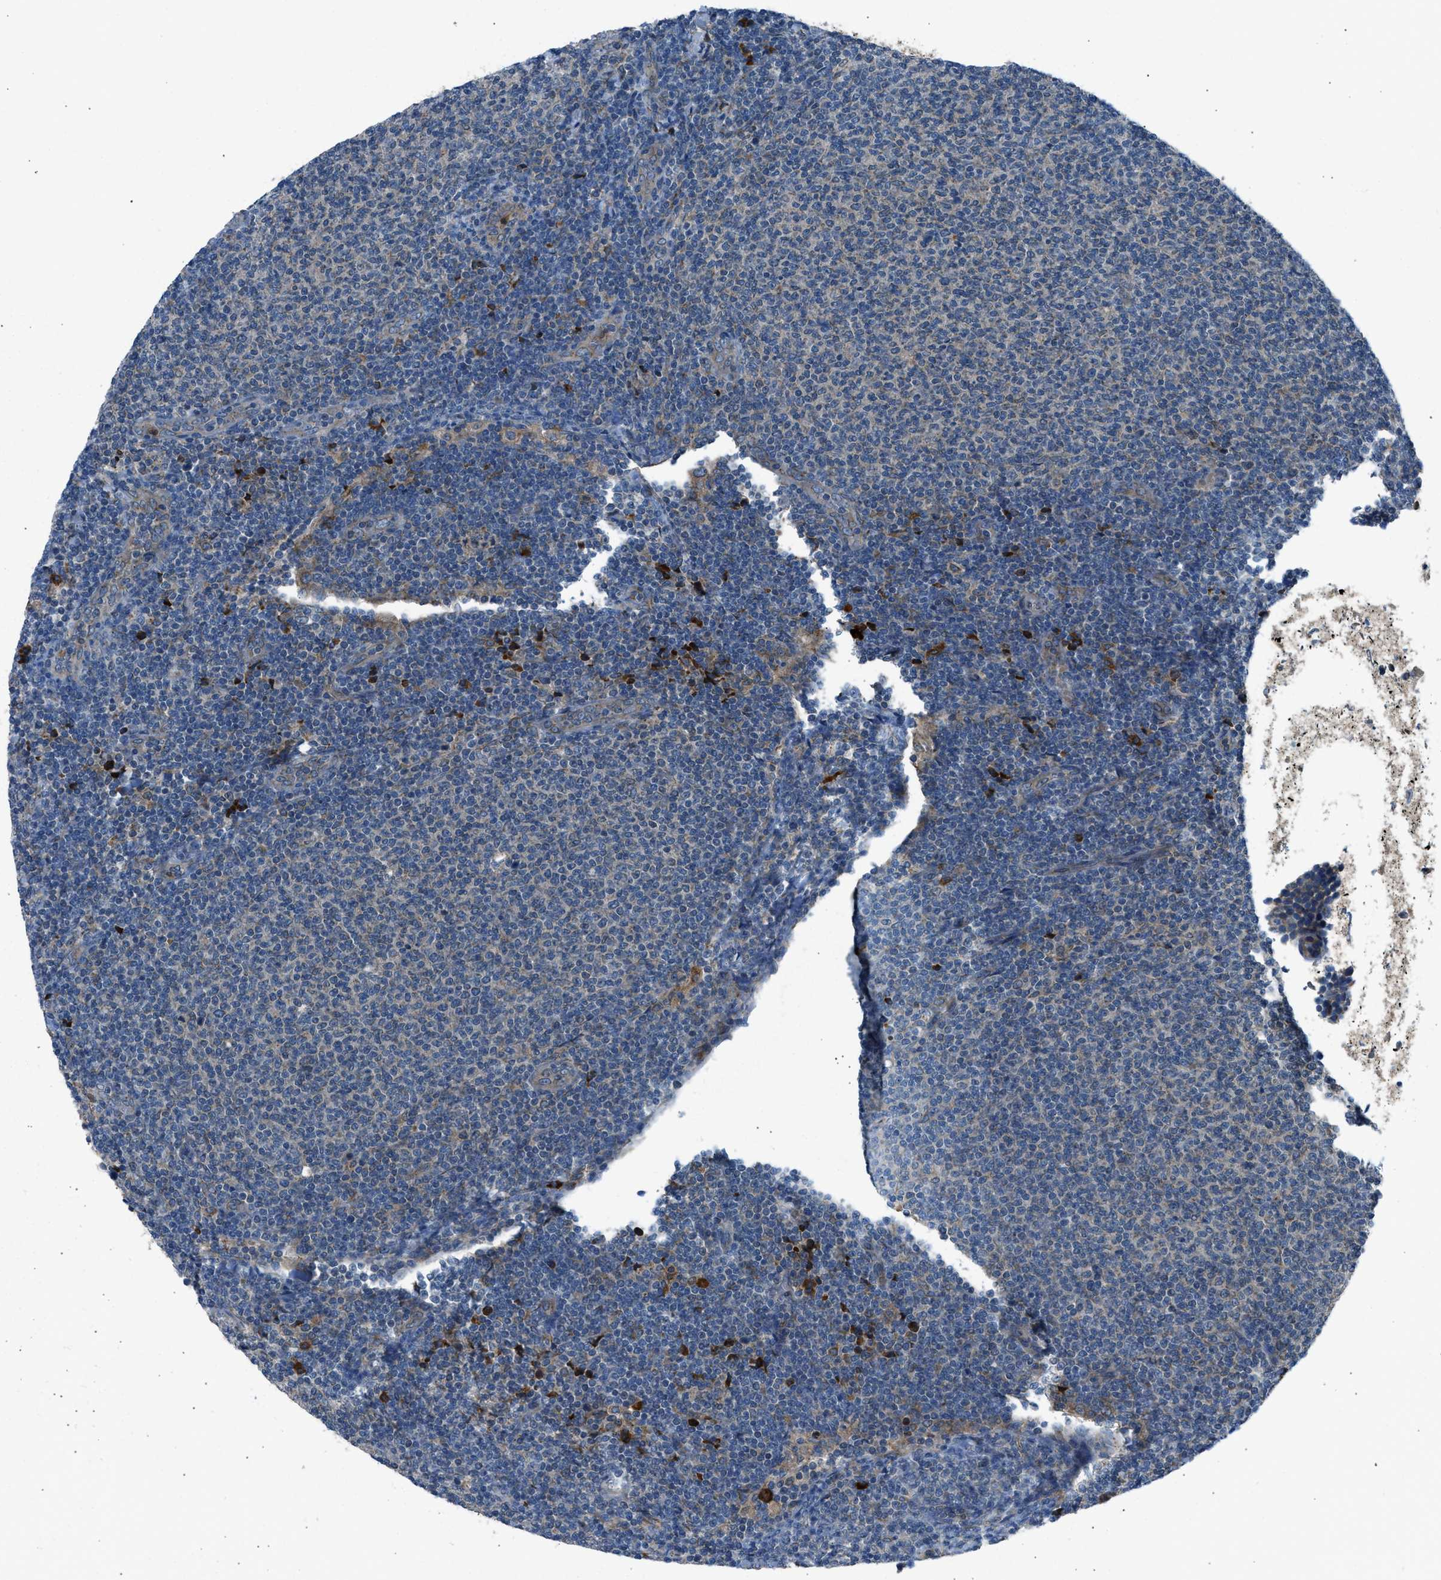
{"staining": {"intensity": "negative", "quantity": "none", "location": "none"}, "tissue": "lymphoma", "cell_type": "Tumor cells", "image_type": "cancer", "snomed": [{"axis": "morphology", "description": "Malignant lymphoma, non-Hodgkin's type, Low grade"}, {"axis": "topography", "description": "Lymph node"}], "caption": "High power microscopy micrograph of an IHC photomicrograph of malignant lymphoma, non-Hodgkin's type (low-grade), revealing no significant positivity in tumor cells. (Brightfield microscopy of DAB (3,3'-diaminobenzidine) immunohistochemistry at high magnification).", "gene": "EDARADD", "patient": {"sex": "male", "age": 66}}